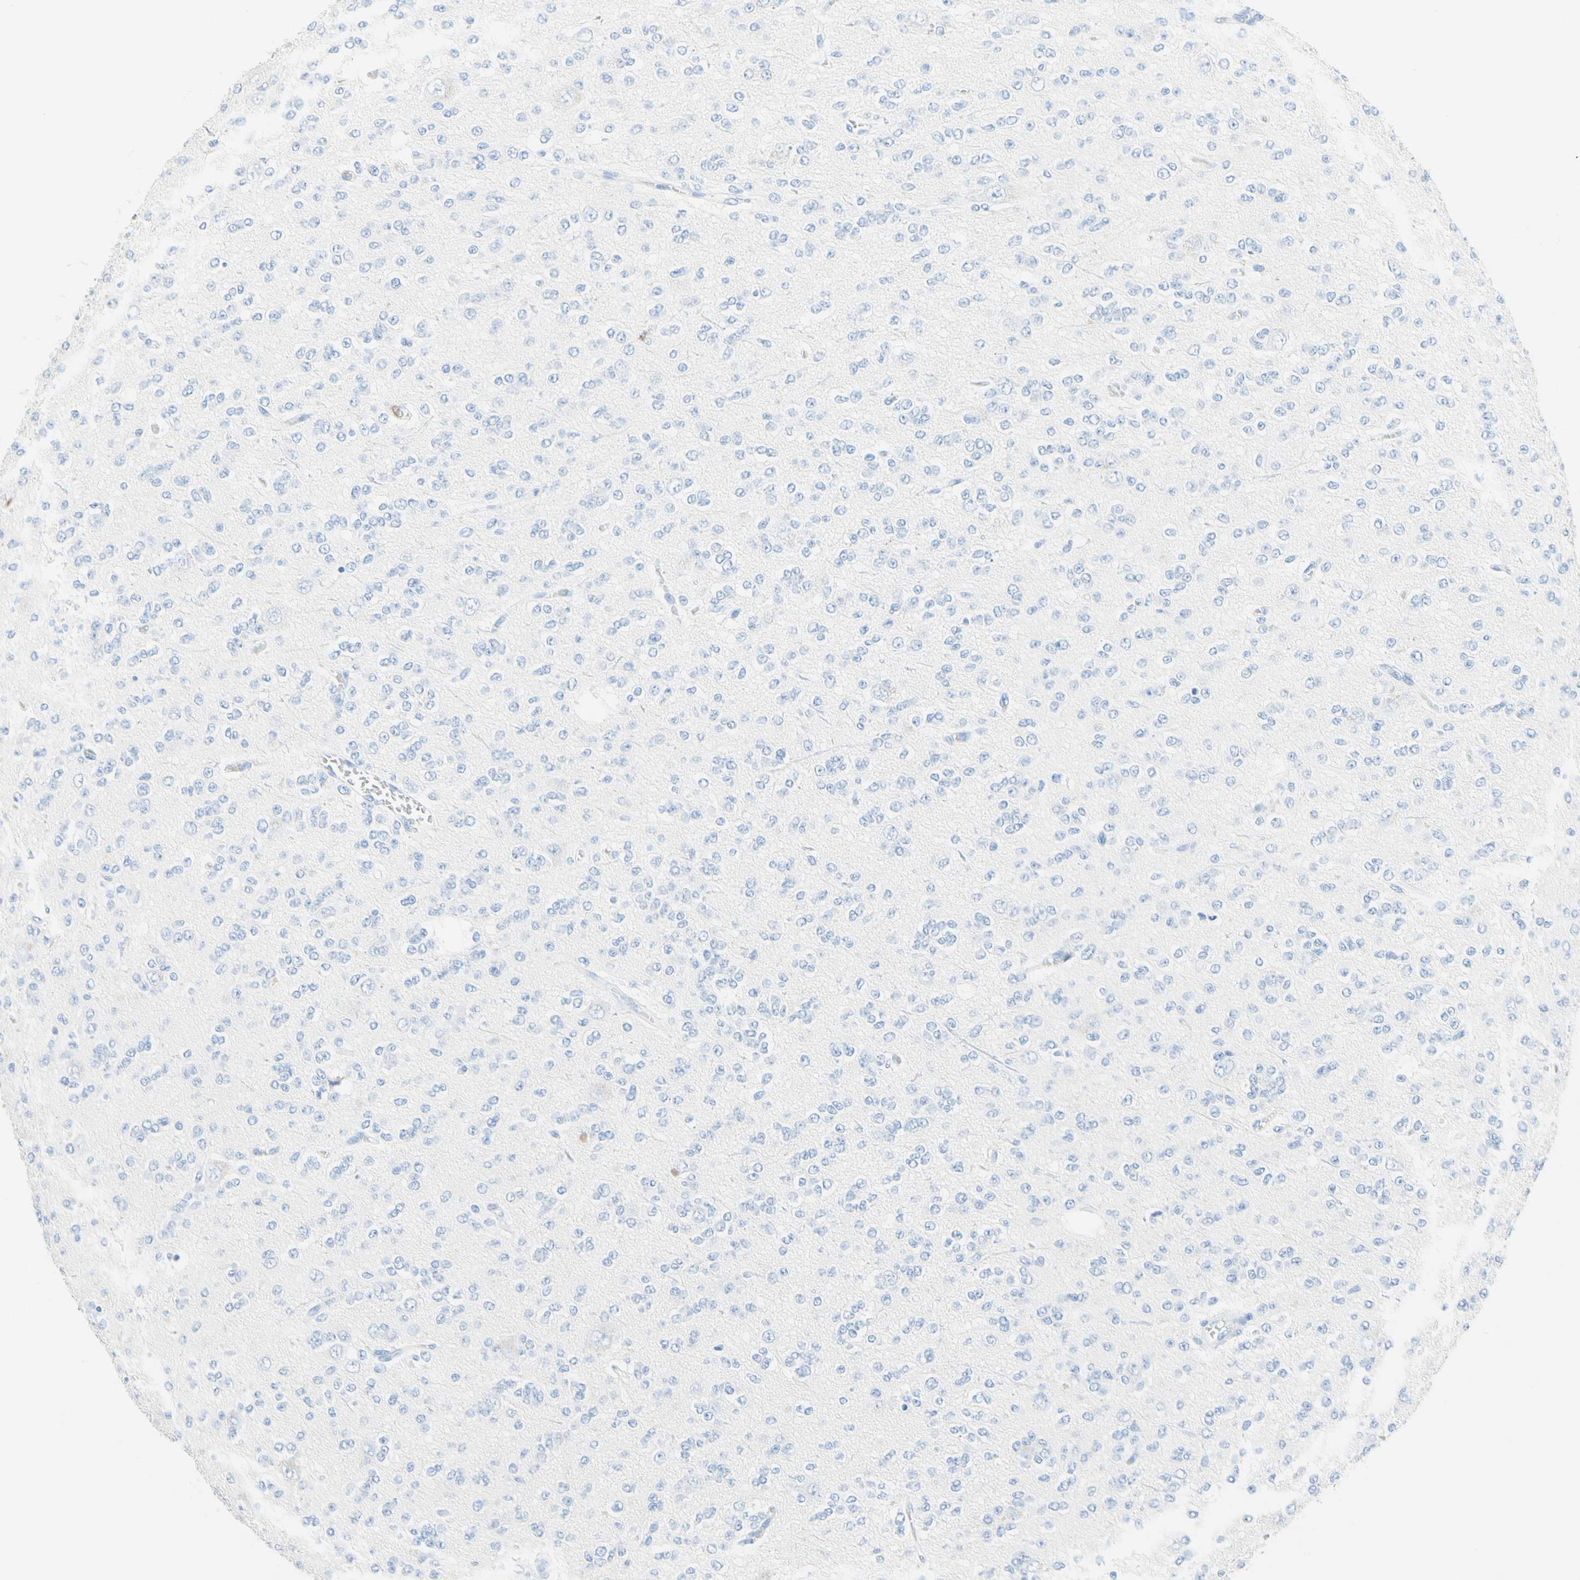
{"staining": {"intensity": "negative", "quantity": "none", "location": "none"}, "tissue": "glioma", "cell_type": "Tumor cells", "image_type": "cancer", "snomed": [{"axis": "morphology", "description": "Glioma, malignant, Low grade"}, {"axis": "topography", "description": "Brain"}], "caption": "Image shows no protein positivity in tumor cells of low-grade glioma (malignant) tissue. Nuclei are stained in blue.", "gene": "IL6ST", "patient": {"sex": "male", "age": 38}}